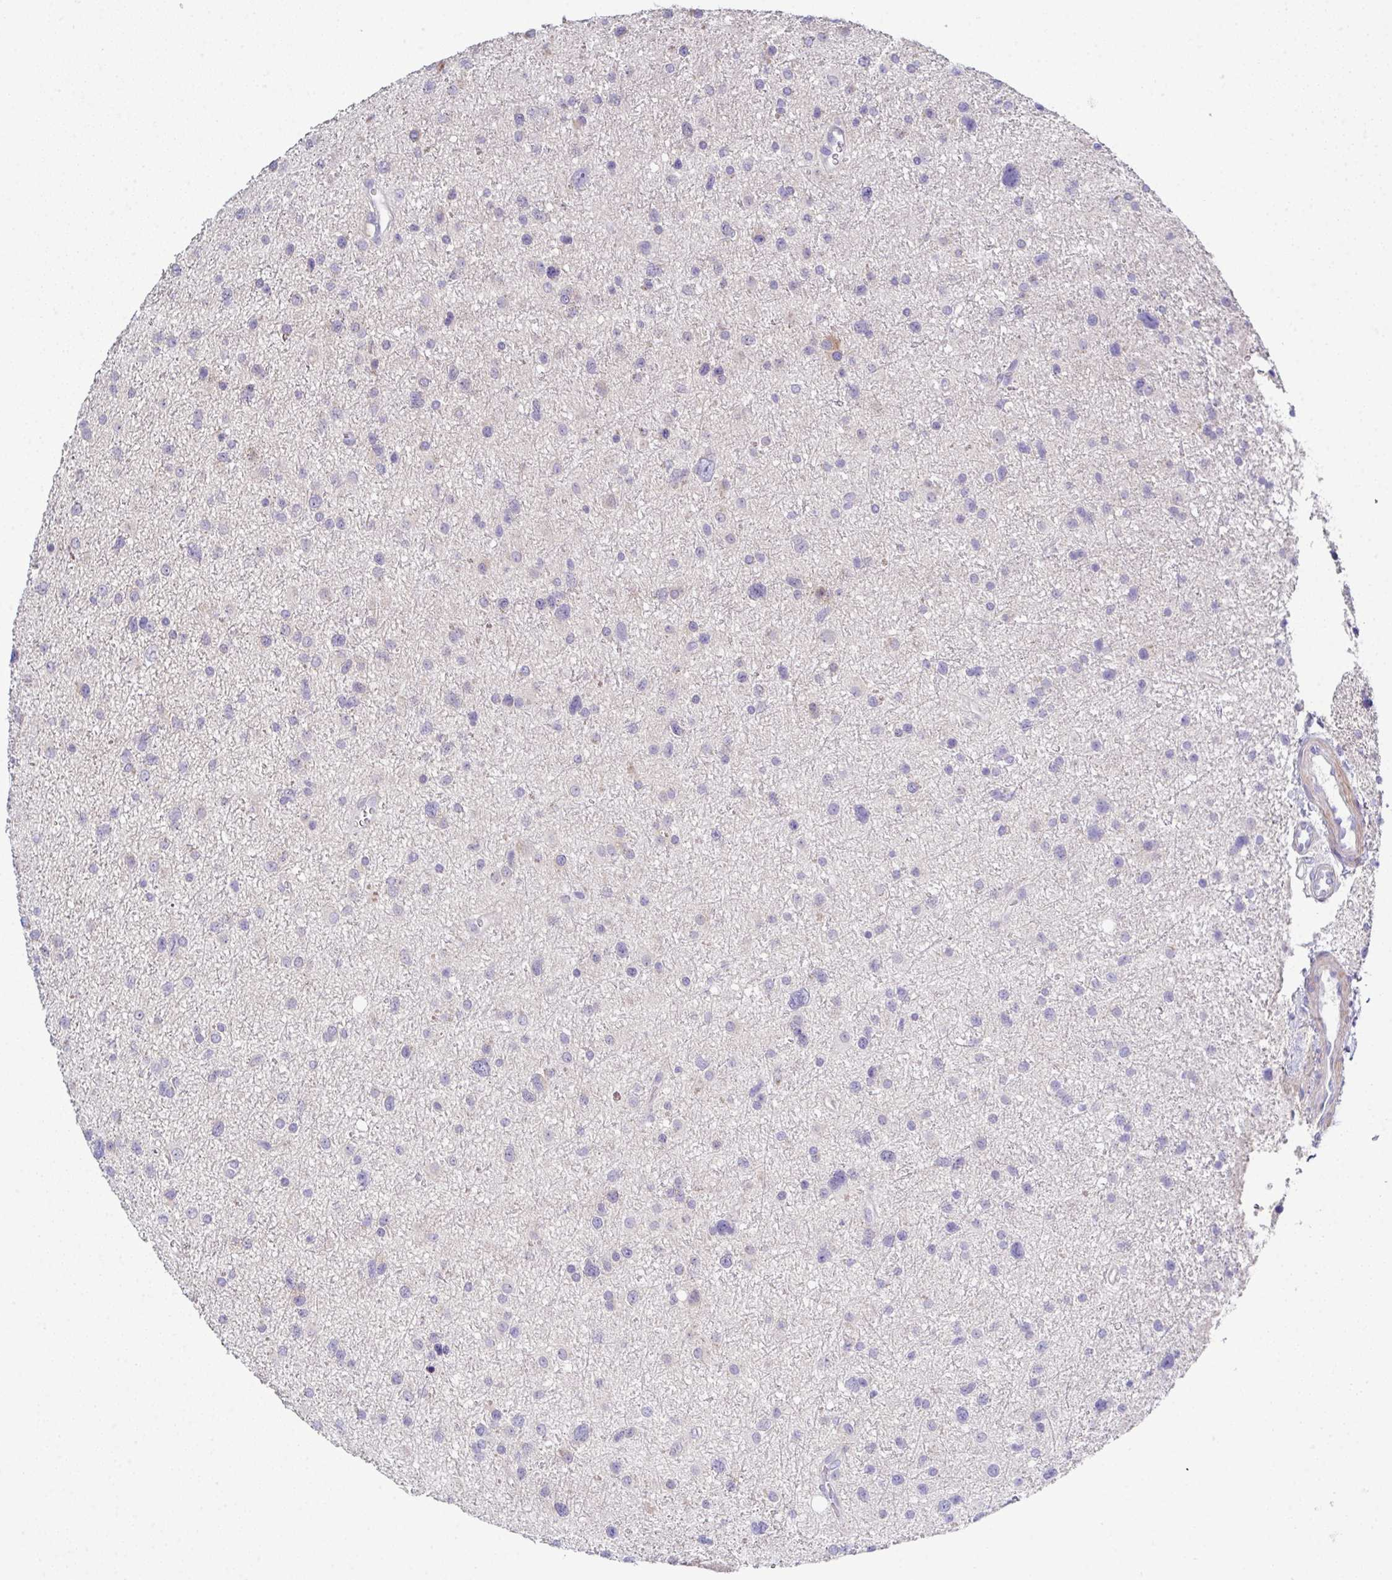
{"staining": {"intensity": "negative", "quantity": "none", "location": "none"}, "tissue": "glioma", "cell_type": "Tumor cells", "image_type": "cancer", "snomed": [{"axis": "morphology", "description": "Glioma, malignant, Low grade"}, {"axis": "topography", "description": "Brain"}], "caption": "A photomicrograph of human malignant glioma (low-grade) is negative for staining in tumor cells.", "gene": "CFAP97D1", "patient": {"sex": "female", "age": 55}}